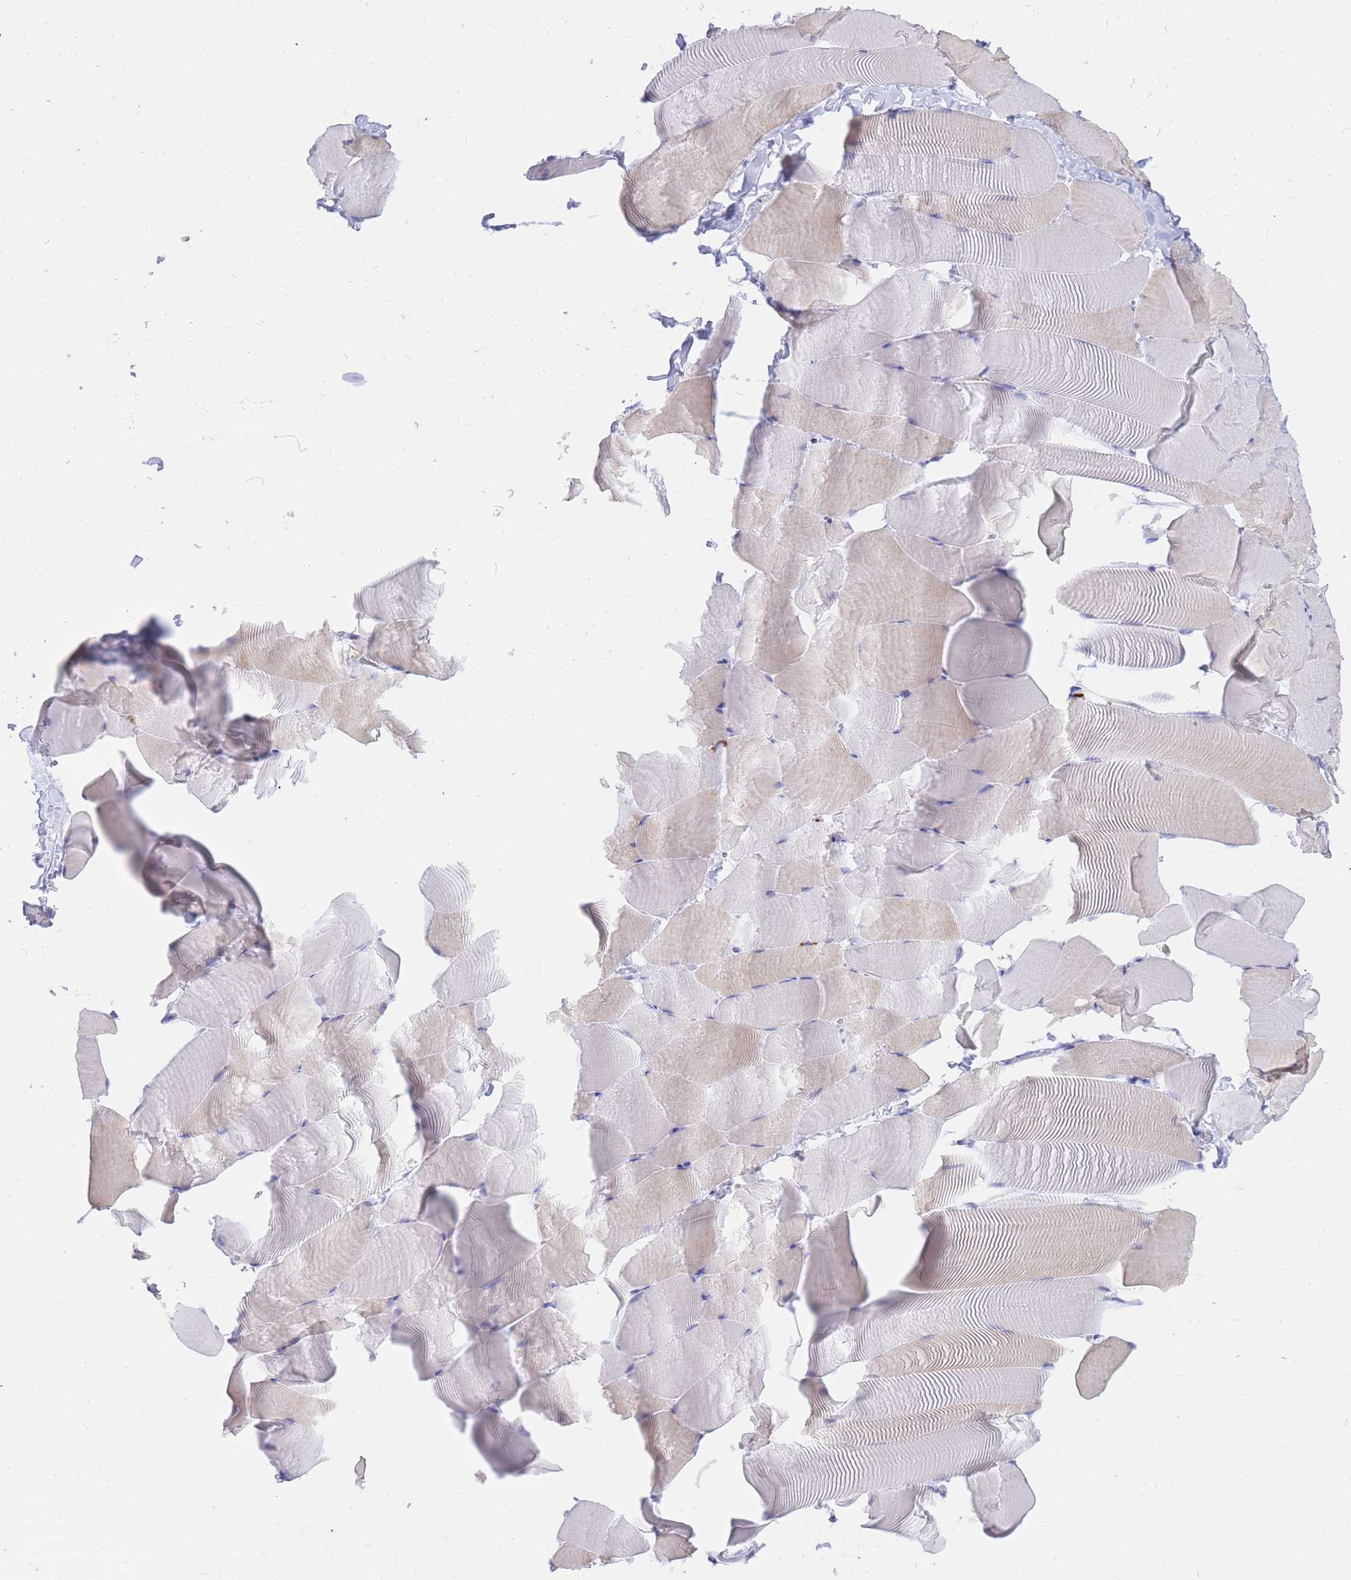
{"staining": {"intensity": "weak", "quantity": "<25%", "location": "cytoplasmic/membranous"}, "tissue": "skeletal muscle", "cell_type": "Myocytes", "image_type": "normal", "snomed": [{"axis": "morphology", "description": "Normal tissue, NOS"}, {"axis": "topography", "description": "Skeletal muscle"}], "caption": "Micrograph shows no protein staining in myocytes of normal skeletal muscle.", "gene": "HERC1", "patient": {"sex": "male", "age": 25}}